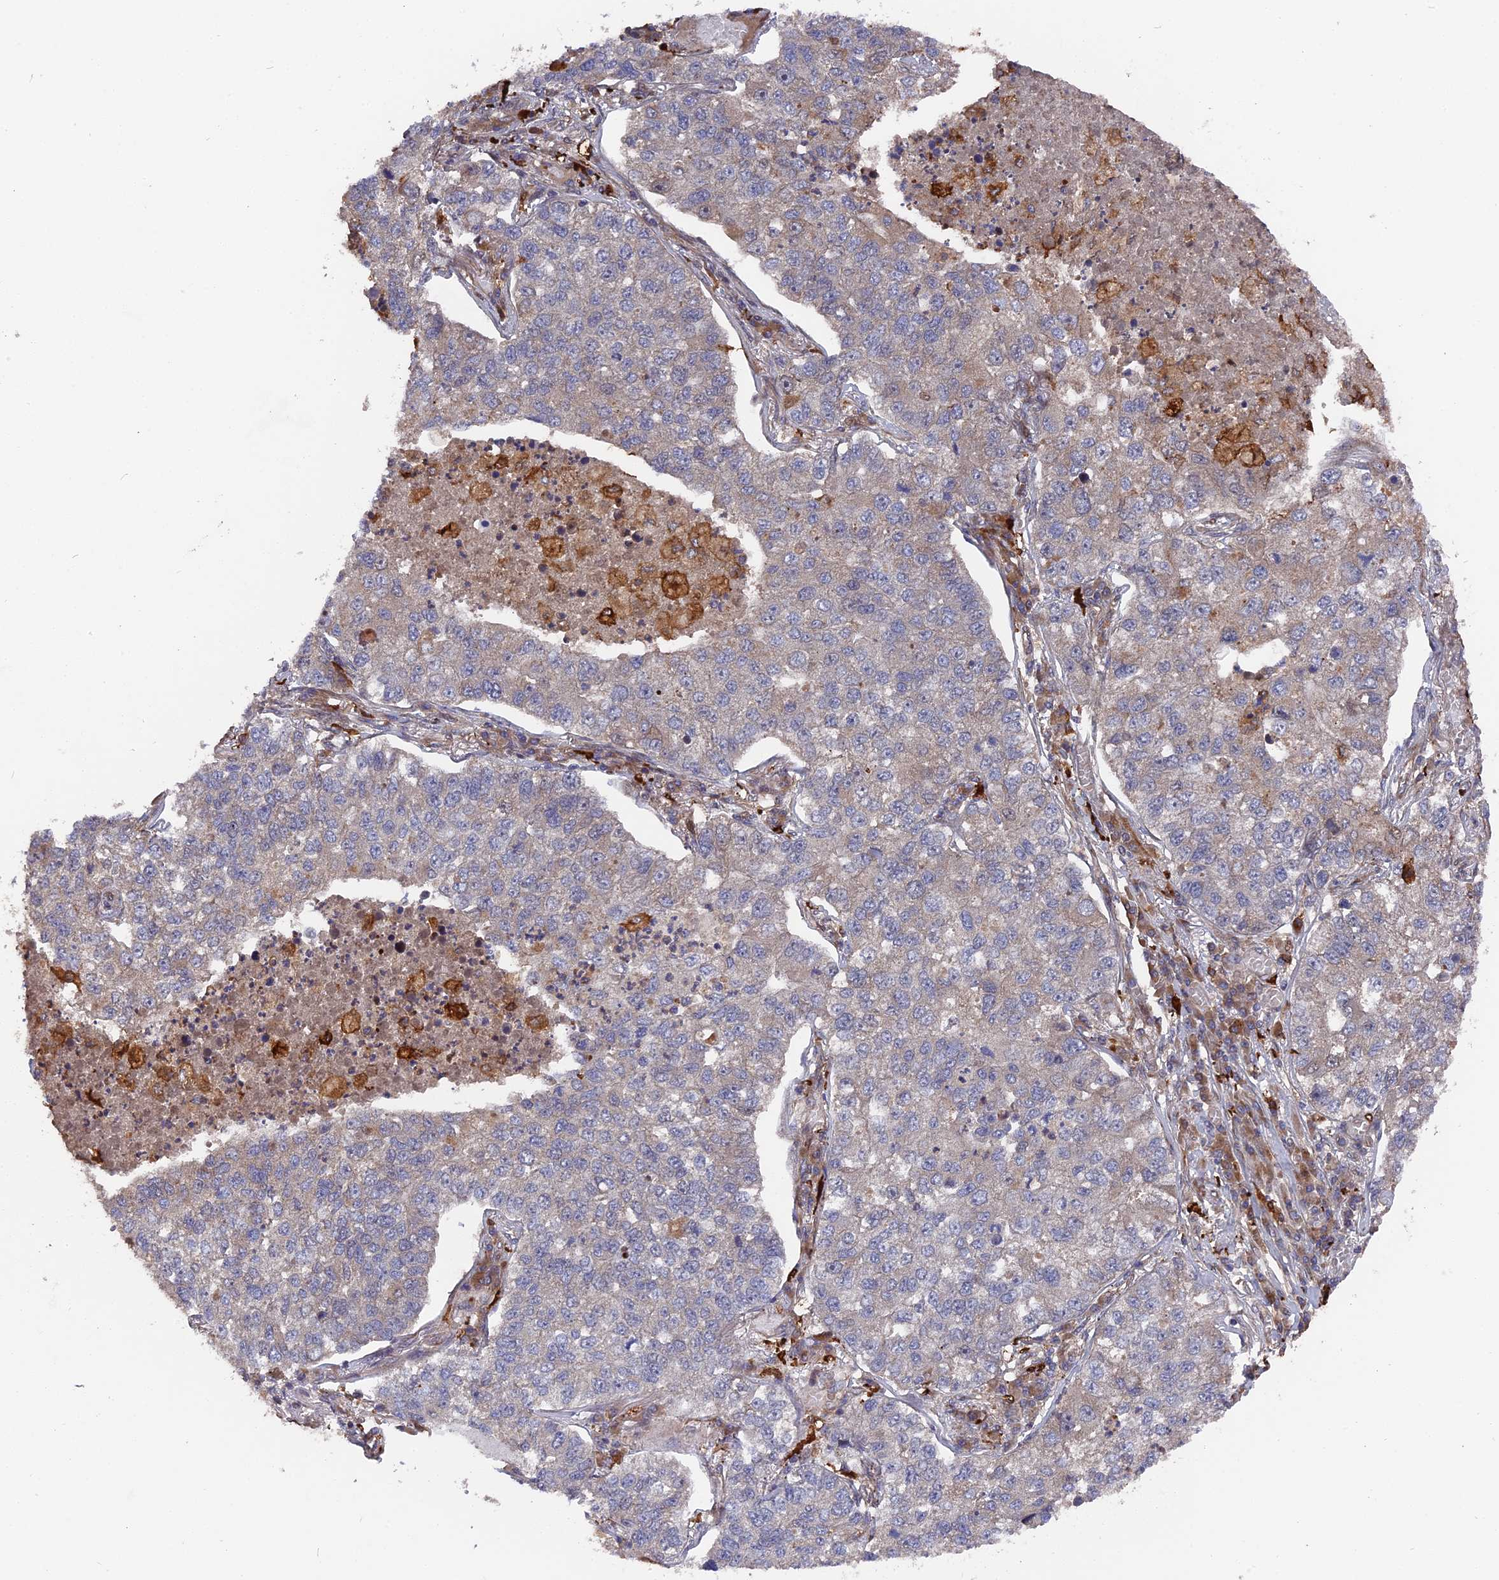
{"staining": {"intensity": "weak", "quantity": "<25%", "location": "cytoplasmic/membranous"}, "tissue": "lung cancer", "cell_type": "Tumor cells", "image_type": "cancer", "snomed": [{"axis": "morphology", "description": "Adenocarcinoma, NOS"}, {"axis": "topography", "description": "Lung"}], "caption": "DAB immunohistochemical staining of lung adenocarcinoma reveals no significant positivity in tumor cells.", "gene": "DEF8", "patient": {"sex": "male", "age": 49}}